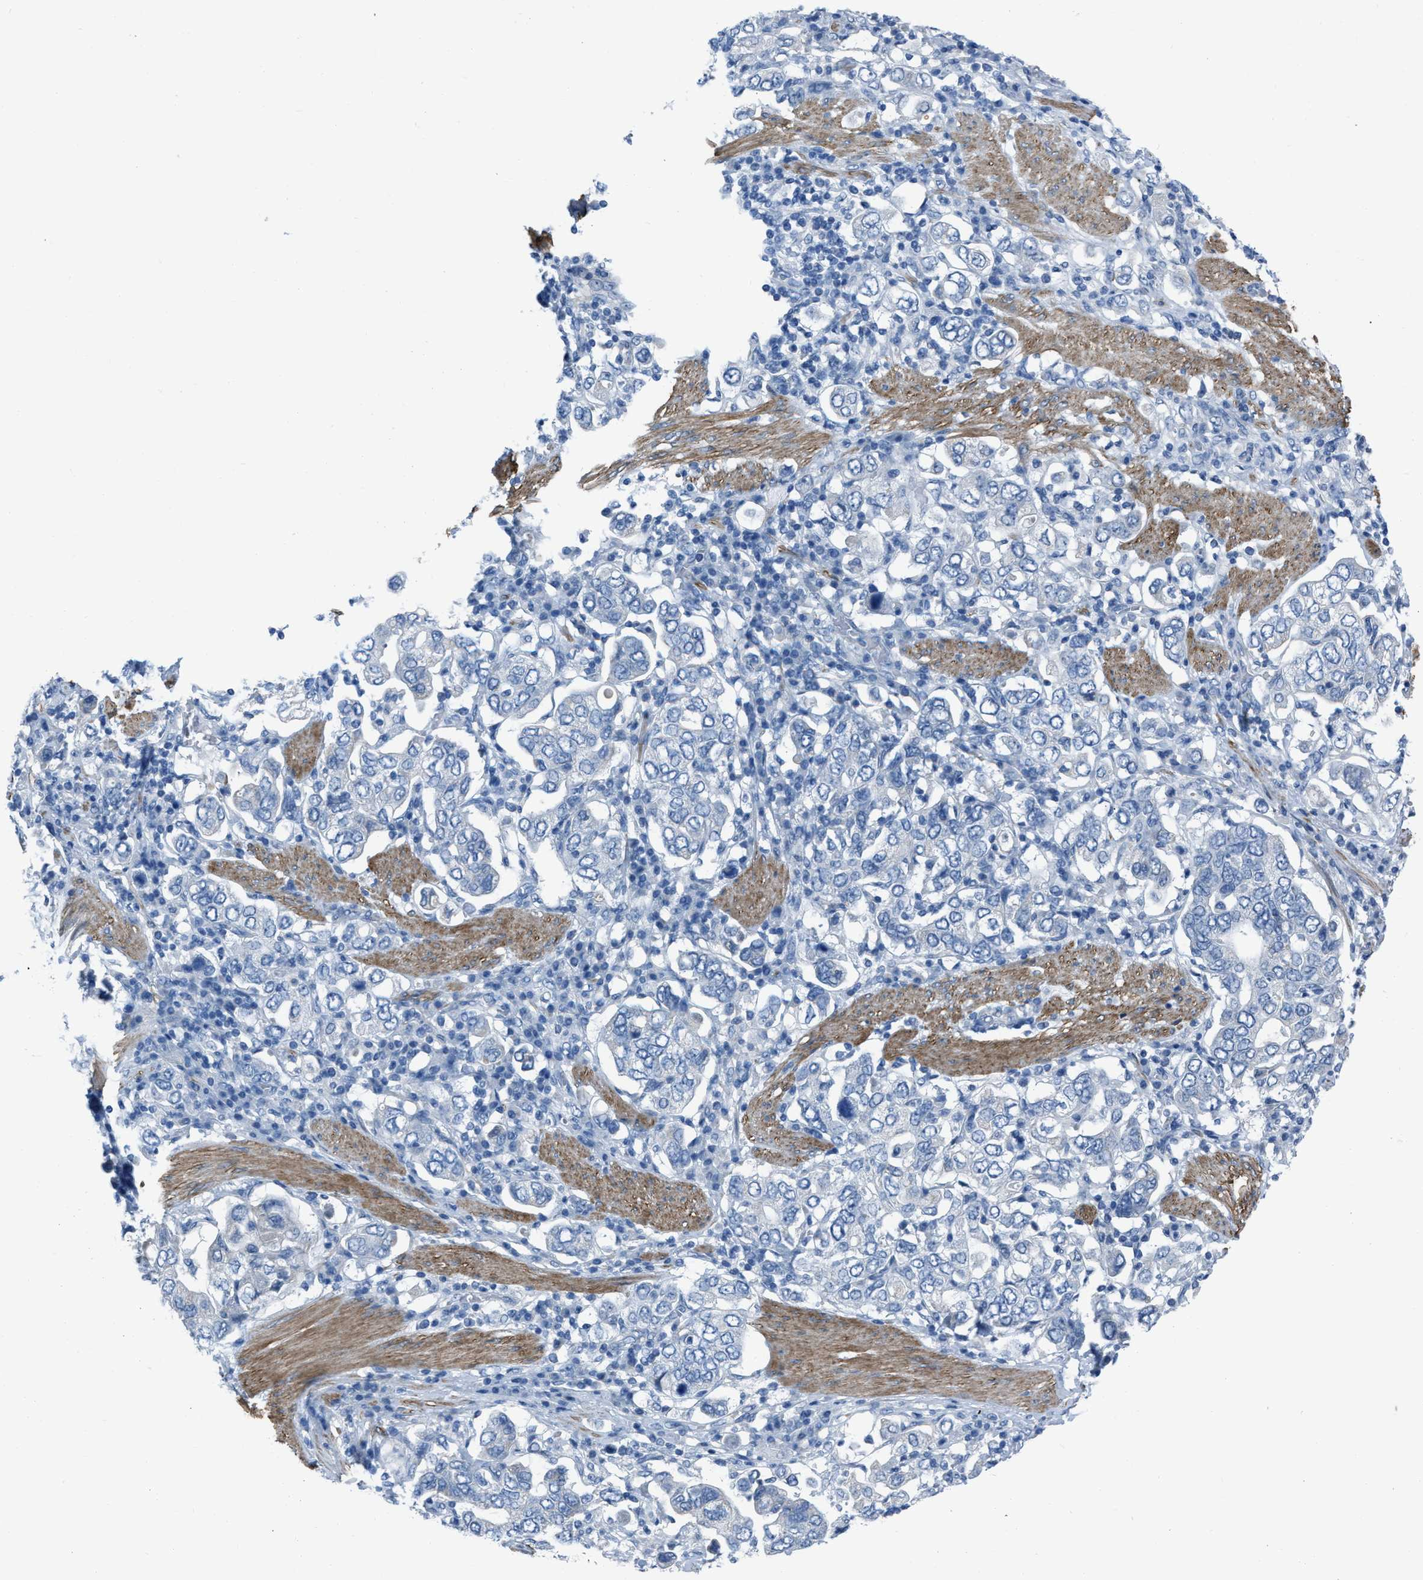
{"staining": {"intensity": "negative", "quantity": "none", "location": "none"}, "tissue": "stomach cancer", "cell_type": "Tumor cells", "image_type": "cancer", "snomed": [{"axis": "morphology", "description": "Adenocarcinoma, NOS"}, {"axis": "topography", "description": "Stomach, upper"}], "caption": "The image demonstrates no staining of tumor cells in stomach adenocarcinoma.", "gene": "SPATC1L", "patient": {"sex": "male", "age": 62}}